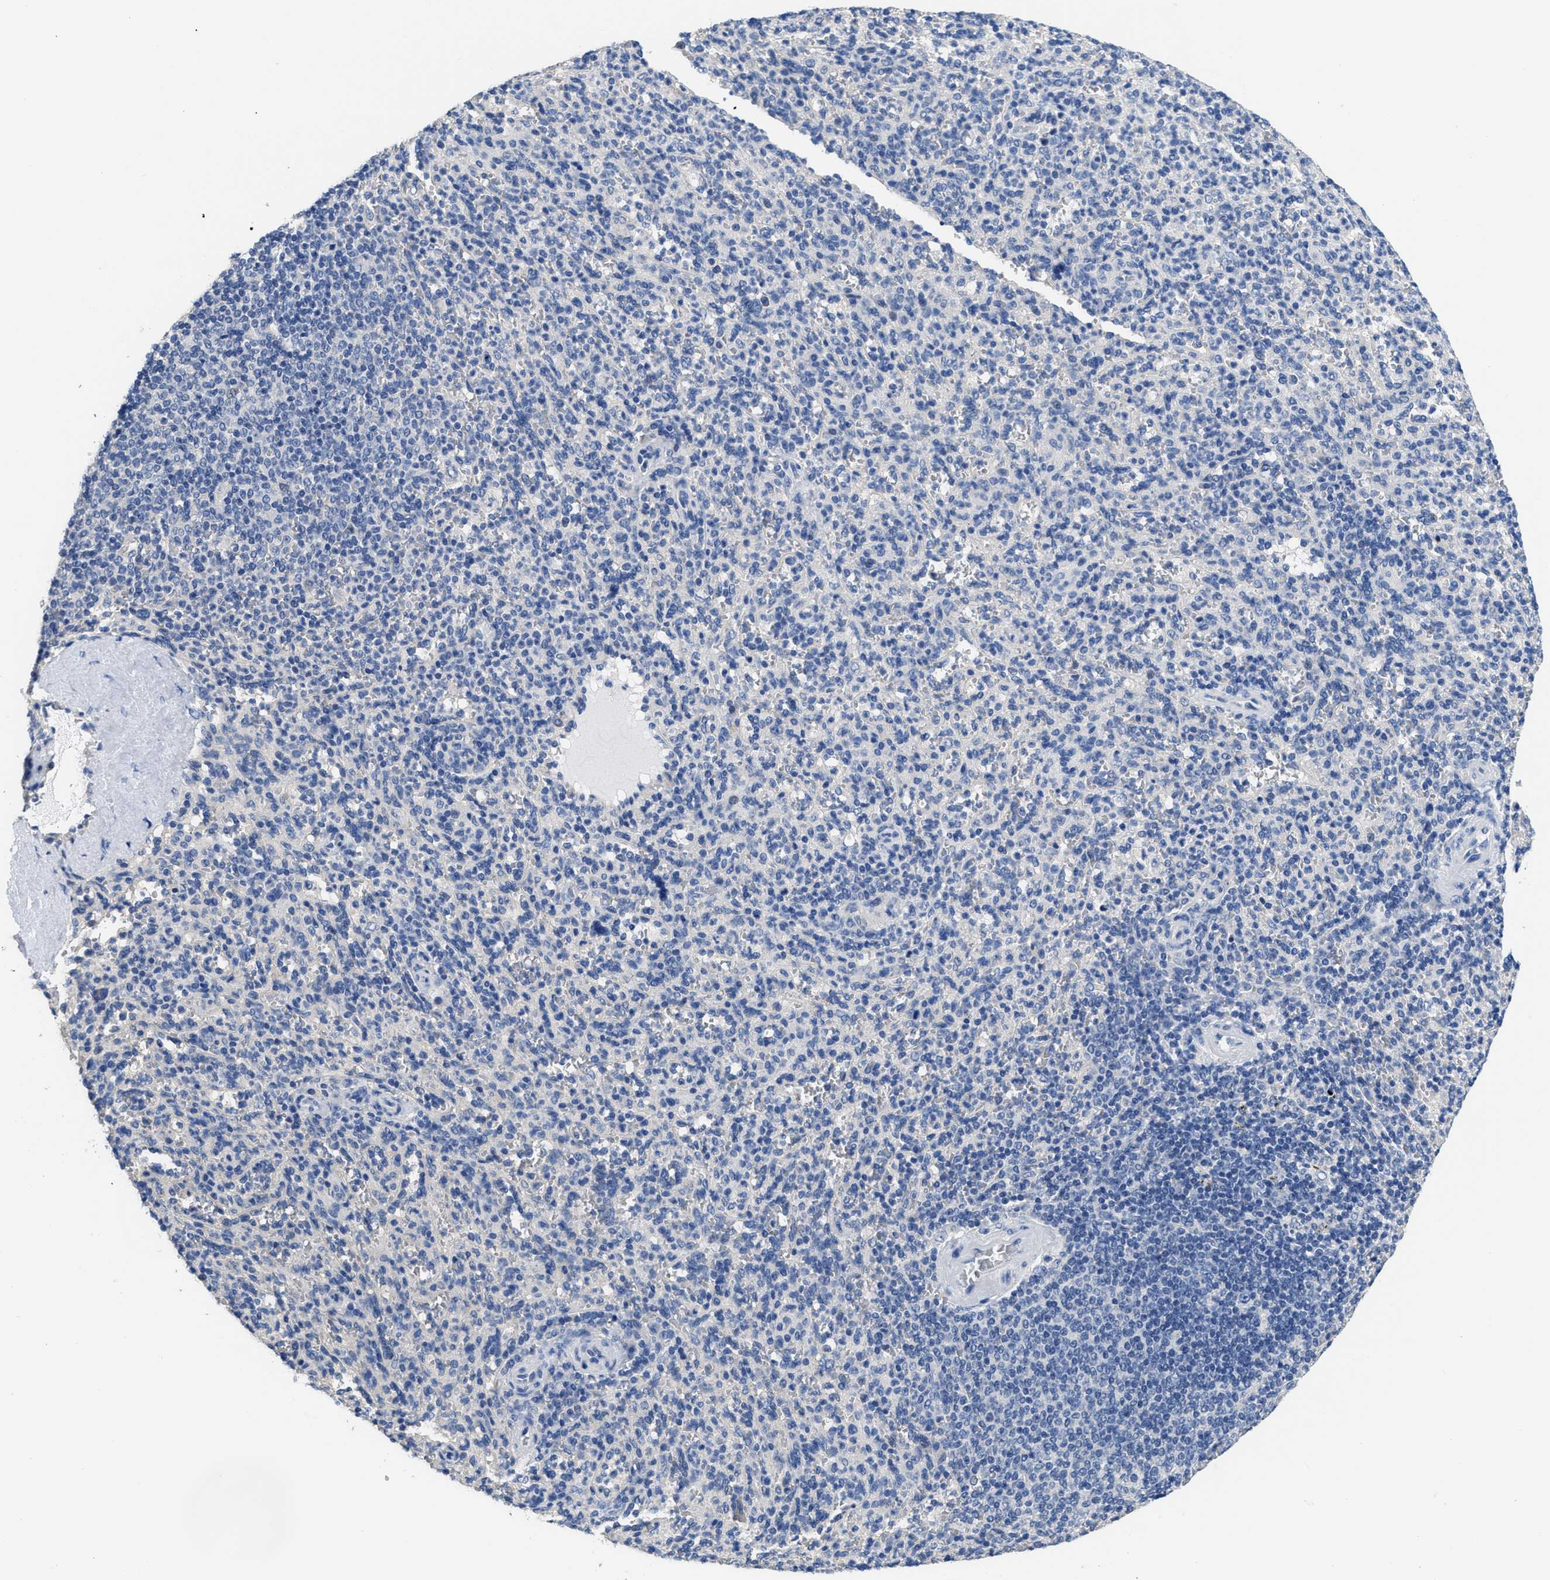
{"staining": {"intensity": "negative", "quantity": "none", "location": "none"}, "tissue": "spleen", "cell_type": "Cells in red pulp", "image_type": "normal", "snomed": [{"axis": "morphology", "description": "Normal tissue, NOS"}, {"axis": "topography", "description": "Spleen"}], "caption": "This is an immunohistochemistry (IHC) micrograph of normal spleen. There is no positivity in cells in red pulp.", "gene": "CA9", "patient": {"sex": "male", "age": 36}}